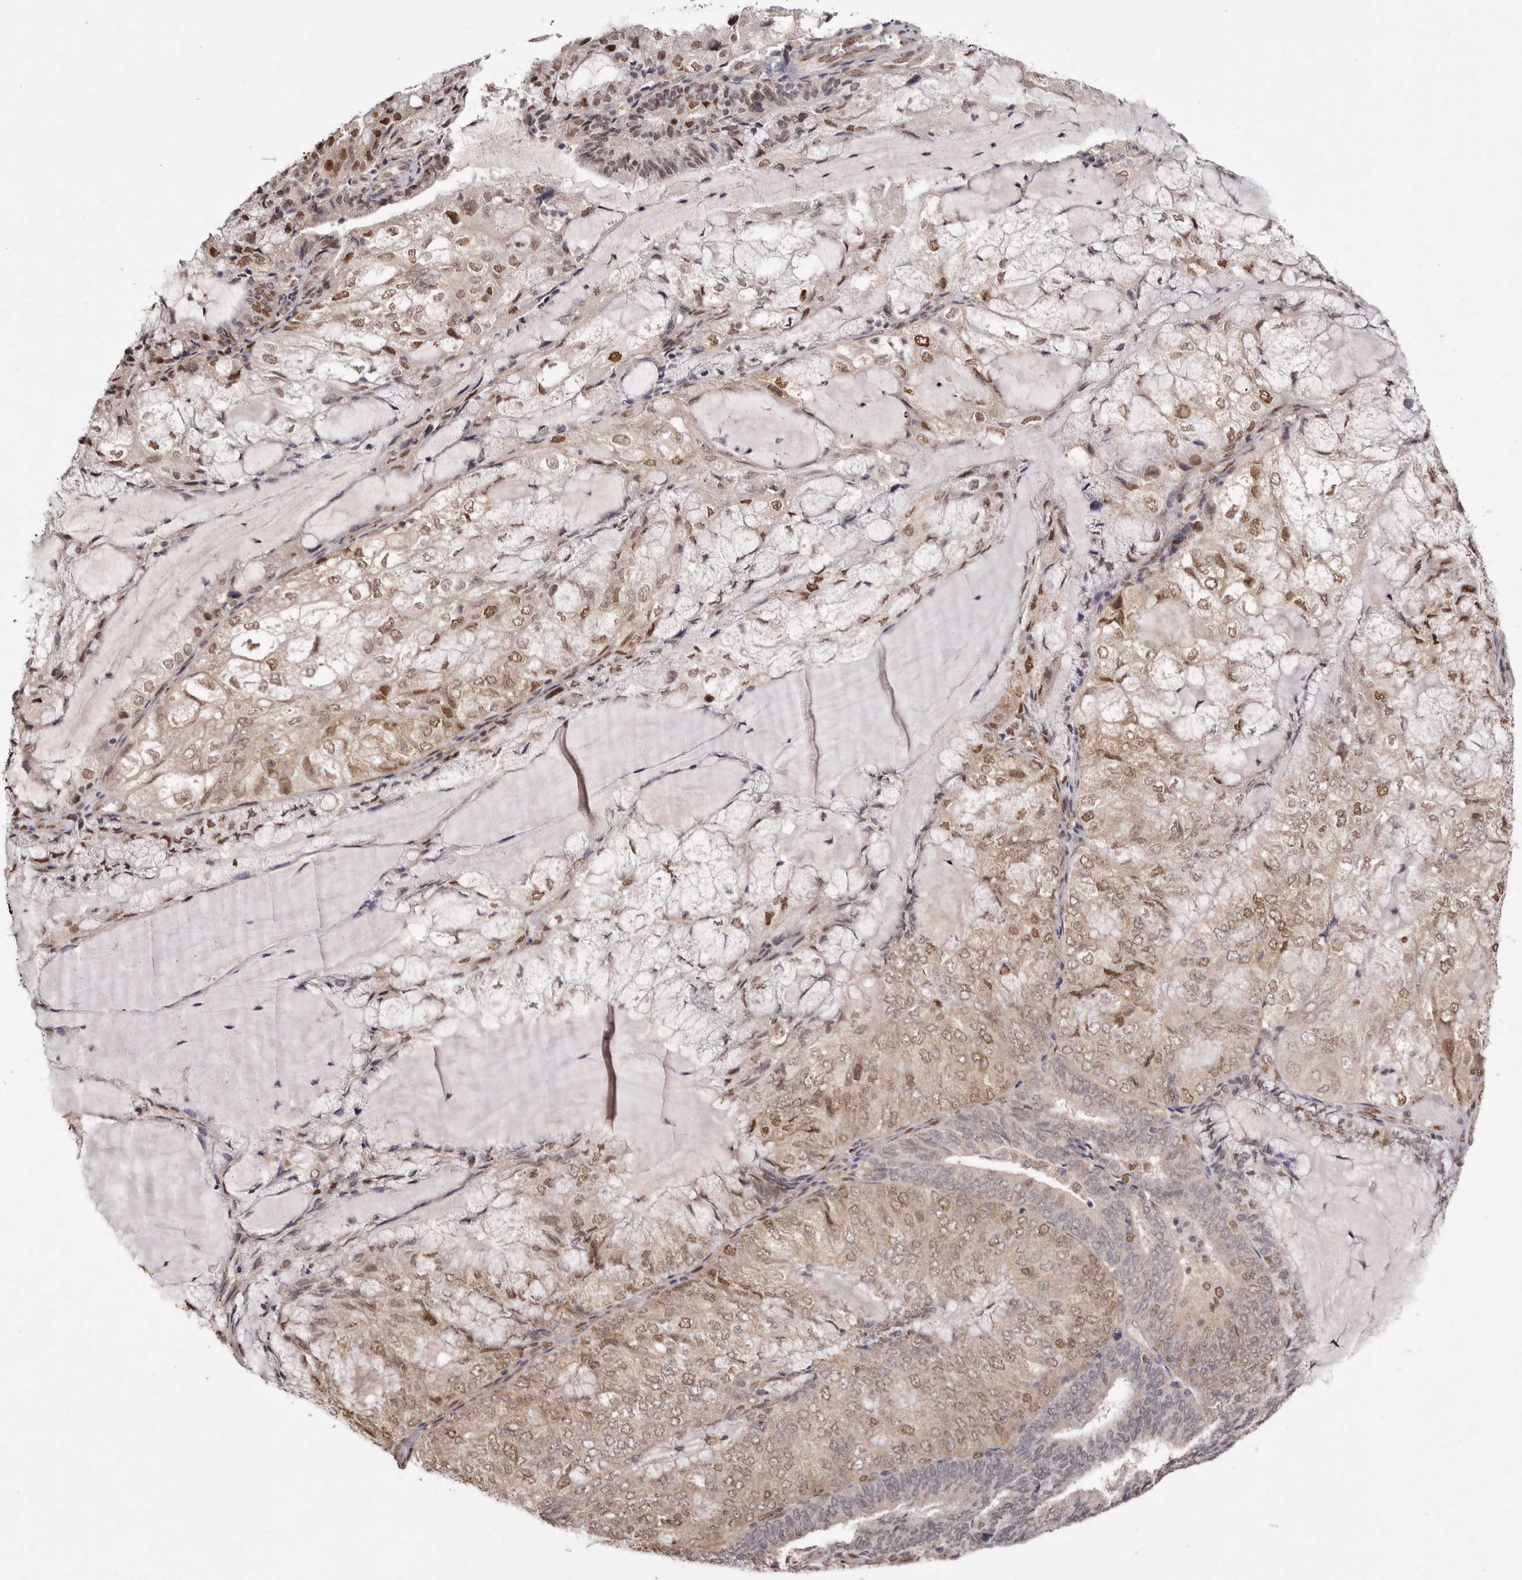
{"staining": {"intensity": "moderate", "quantity": ">75%", "location": "nuclear"}, "tissue": "endometrial cancer", "cell_type": "Tumor cells", "image_type": "cancer", "snomed": [{"axis": "morphology", "description": "Adenocarcinoma, NOS"}, {"axis": "topography", "description": "Endometrium"}], "caption": "Immunohistochemistry staining of endometrial cancer, which demonstrates medium levels of moderate nuclear staining in approximately >75% of tumor cells indicating moderate nuclear protein expression. The staining was performed using DAB (brown) for protein detection and nuclei were counterstained in hematoxylin (blue).", "gene": "NOTCH1", "patient": {"sex": "female", "age": 81}}